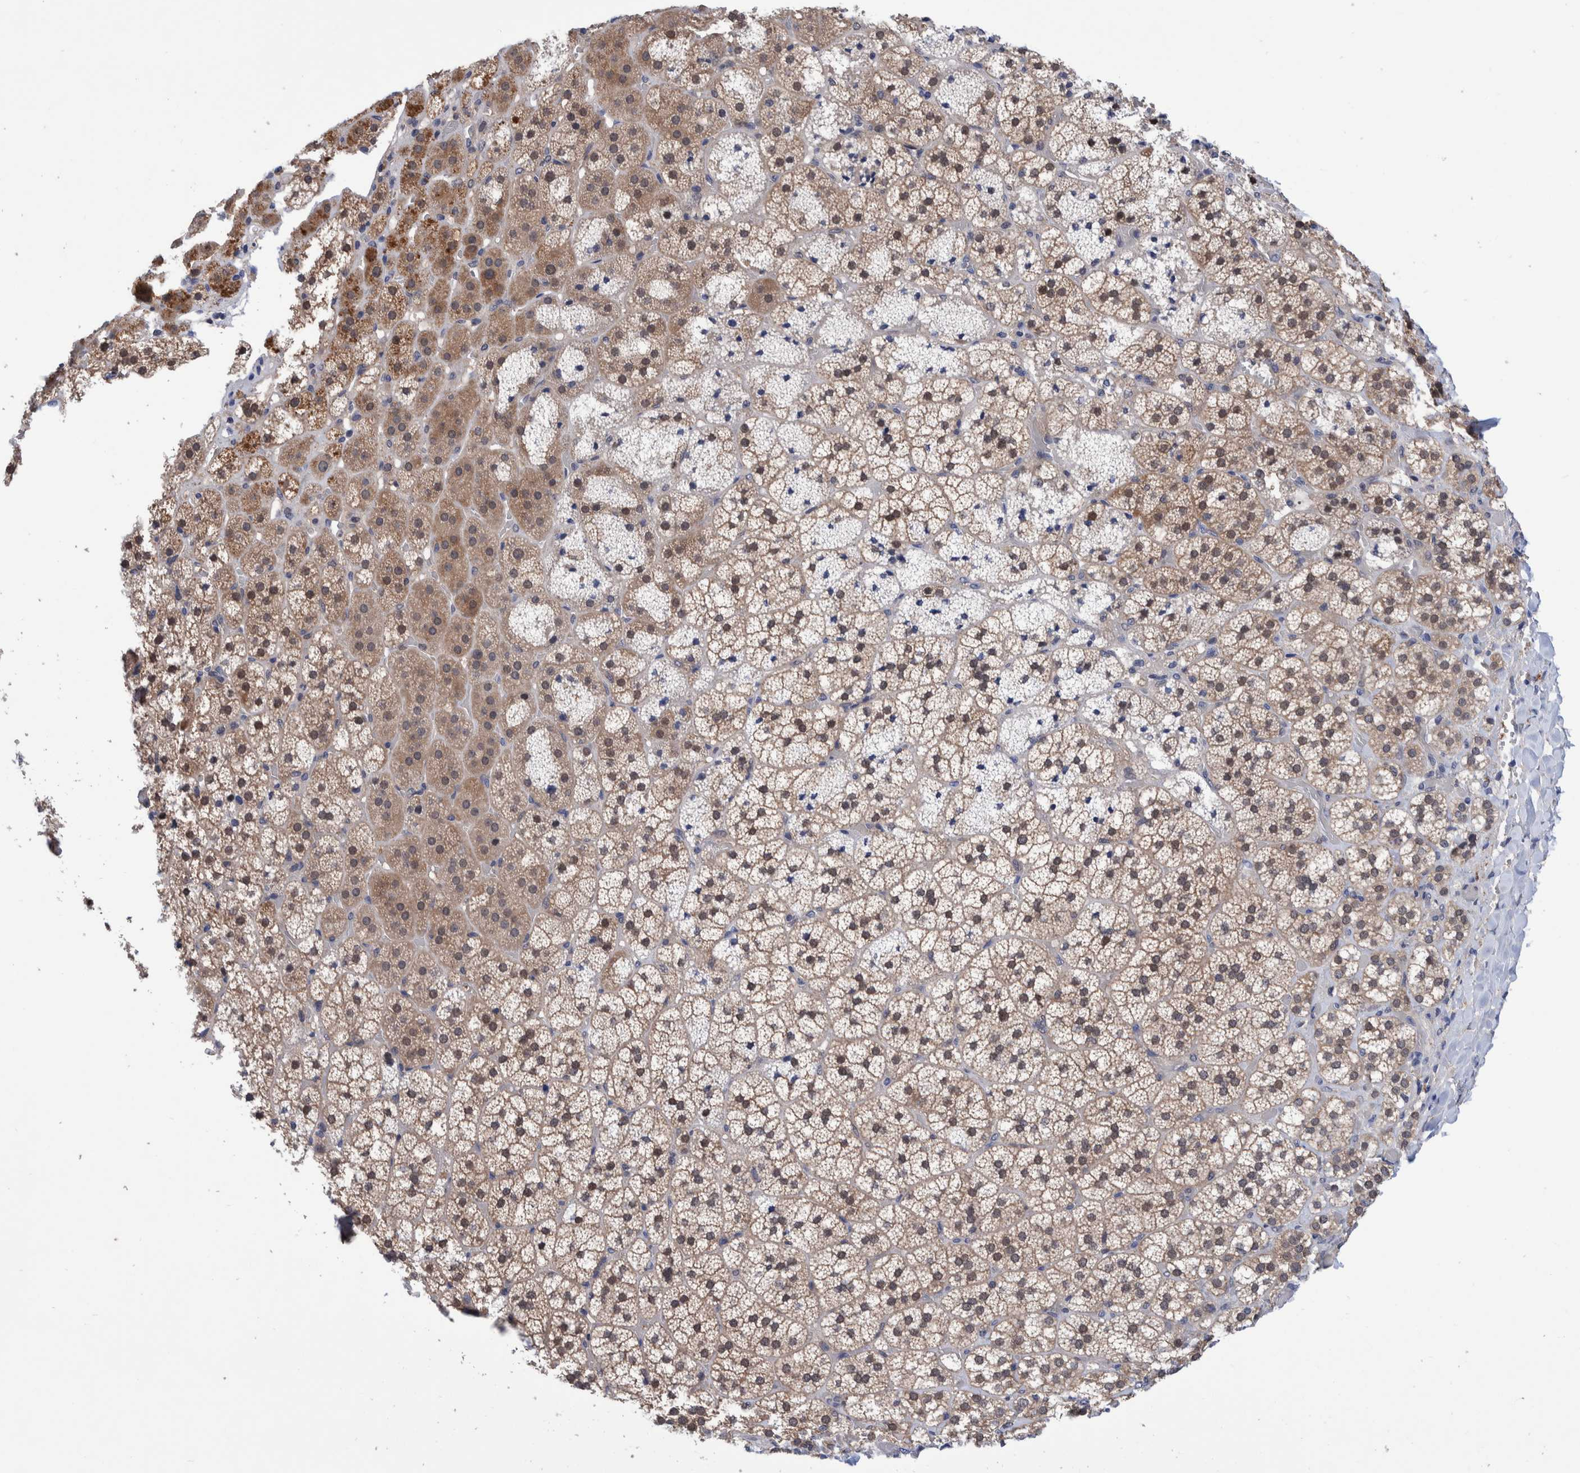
{"staining": {"intensity": "moderate", "quantity": ">75%", "location": "cytoplasmic/membranous"}, "tissue": "adrenal gland", "cell_type": "Glandular cells", "image_type": "normal", "snomed": [{"axis": "morphology", "description": "Normal tissue, NOS"}, {"axis": "topography", "description": "Adrenal gland"}], "caption": "A high-resolution micrograph shows IHC staining of benign adrenal gland, which reveals moderate cytoplasmic/membranous staining in about >75% of glandular cells. The staining was performed using DAB to visualize the protein expression in brown, while the nuclei were stained in blue with hematoxylin (Magnification: 20x).", "gene": "PFAS", "patient": {"sex": "female", "age": 44}}